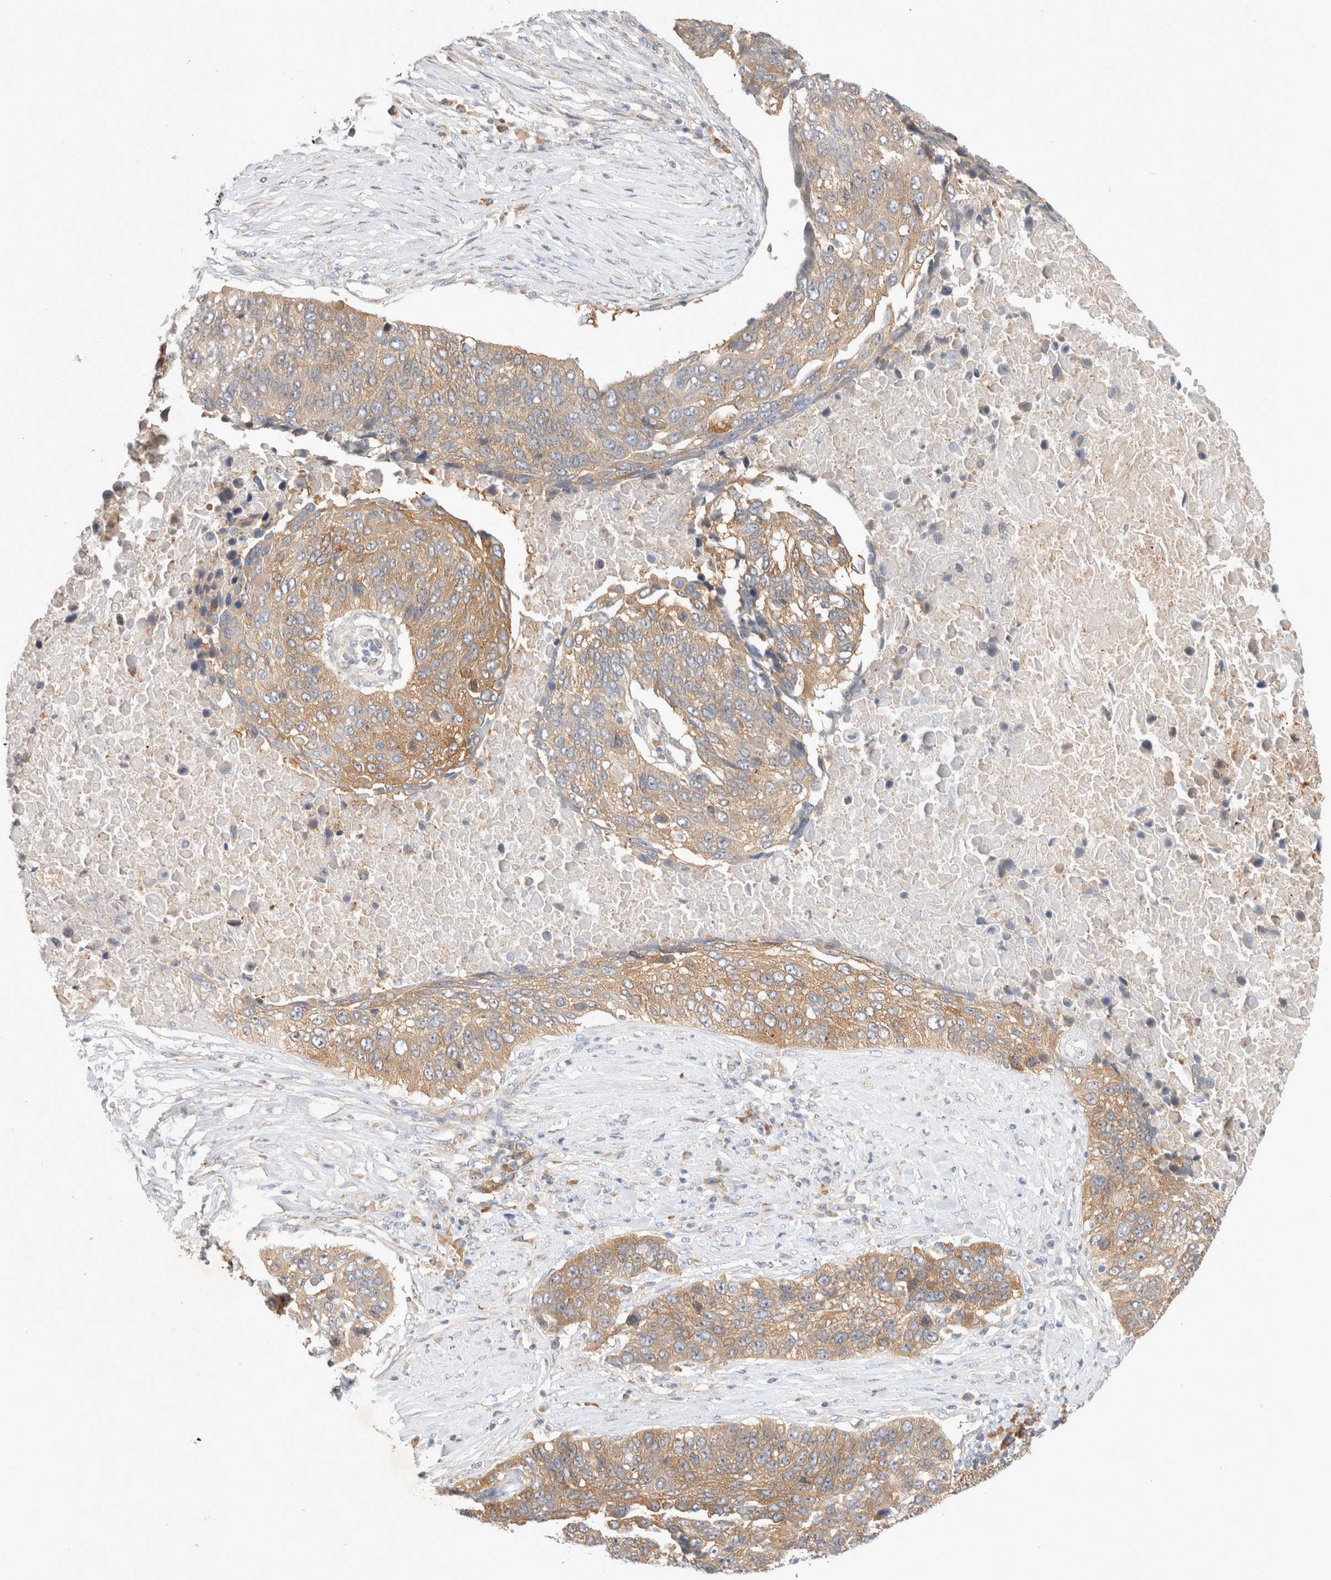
{"staining": {"intensity": "moderate", "quantity": ">75%", "location": "cytoplasmic/membranous"}, "tissue": "lung cancer", "cell_type": "Tumor cells", "image_type": "cancer", "snomed": [{"axis": "morphology", "description": "Squamous cell carcinoma, NOS"}, {"axis": "topography", "description": "Lung"}], "caption": "Moderate cytoplasmic/membranous expression is present in about >75% of tumor cells in lung cancer (squamous cell carcinoma).", "gene": "NEDD4L", "patient": {"sex": "male", "age": 66}}